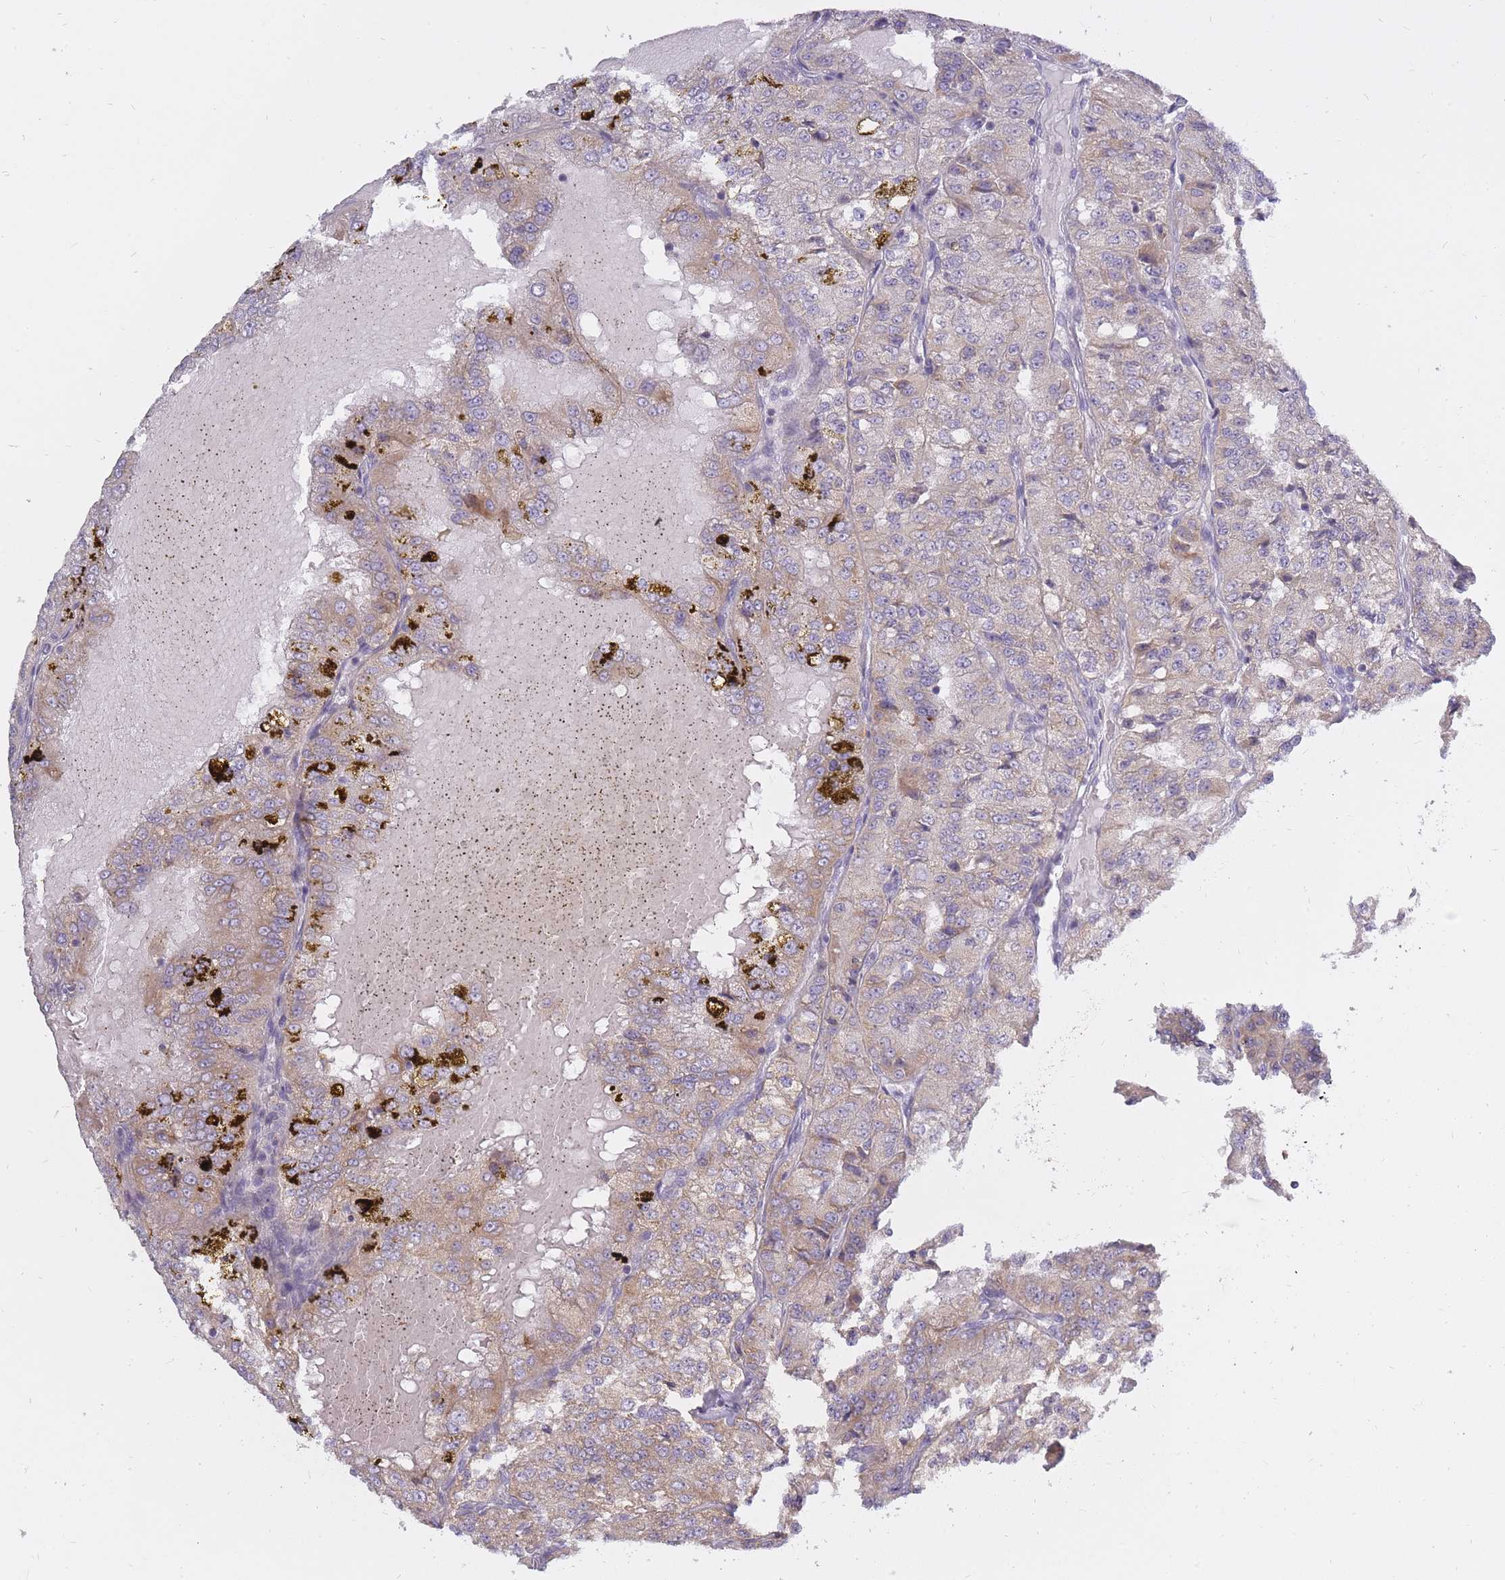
{"staining": {"intensity": "moderate", "quantity": "25%-75%", "location": "cytoplasmic/membranous"}, "tissue": "renal cancer", "cell_type": "Tumor cells", "image_type": "cancer", "snomed": [{"axis": "morphology", "description": "Adenocarcinoma, NOS"}, {"axis": "topography", "description": "Kidney"}], "caption": "Immunohistochemistry image of human renal cancer (adenocarcinoma) stained for a protein (brown), which shows medium levels of moderate cytoplasmic/membranous expression in about 25%-75% of tumor cells.", "gene": "ALKBH4", "patient": {"sex": "female", "age": 63}}